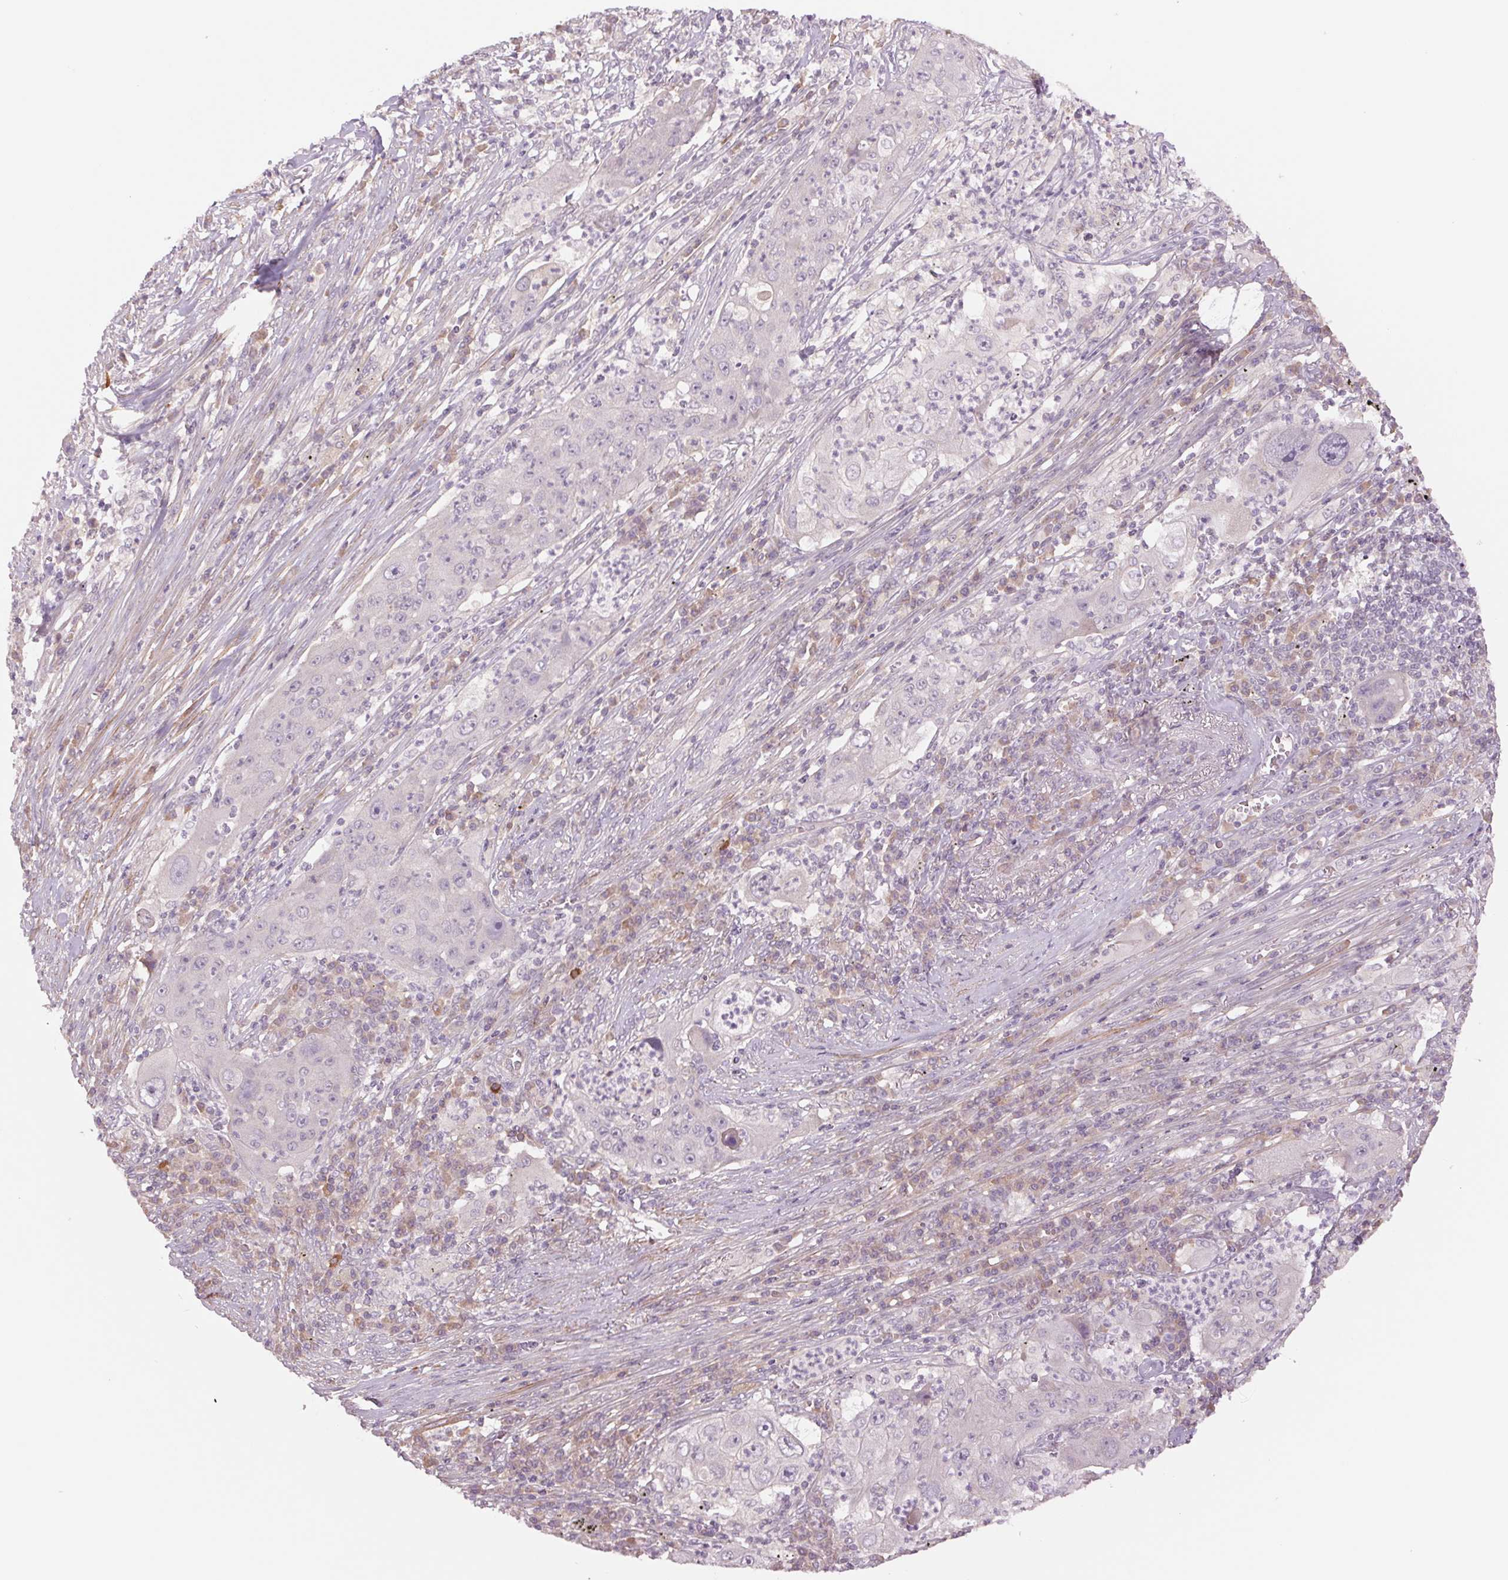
{"staining": {"intensity": "negative", "quantity": "none", "location": "none"}, "tissue": "lung cancer", "cell_type": "Tumor cells", "image_type": "cancer", "snomed": [{"axis": "morphology", "description": "Squamous cell carcinoma, NOS"}, {"axis": "topography", "description": "Lung"}], "caption": "The IHC micrograph has no significant positivity in tumor cells of squamous cell carcinoma (lung) tissue.", "gene": "PPIA", "patient": {"sex": "female", "age": 59}}